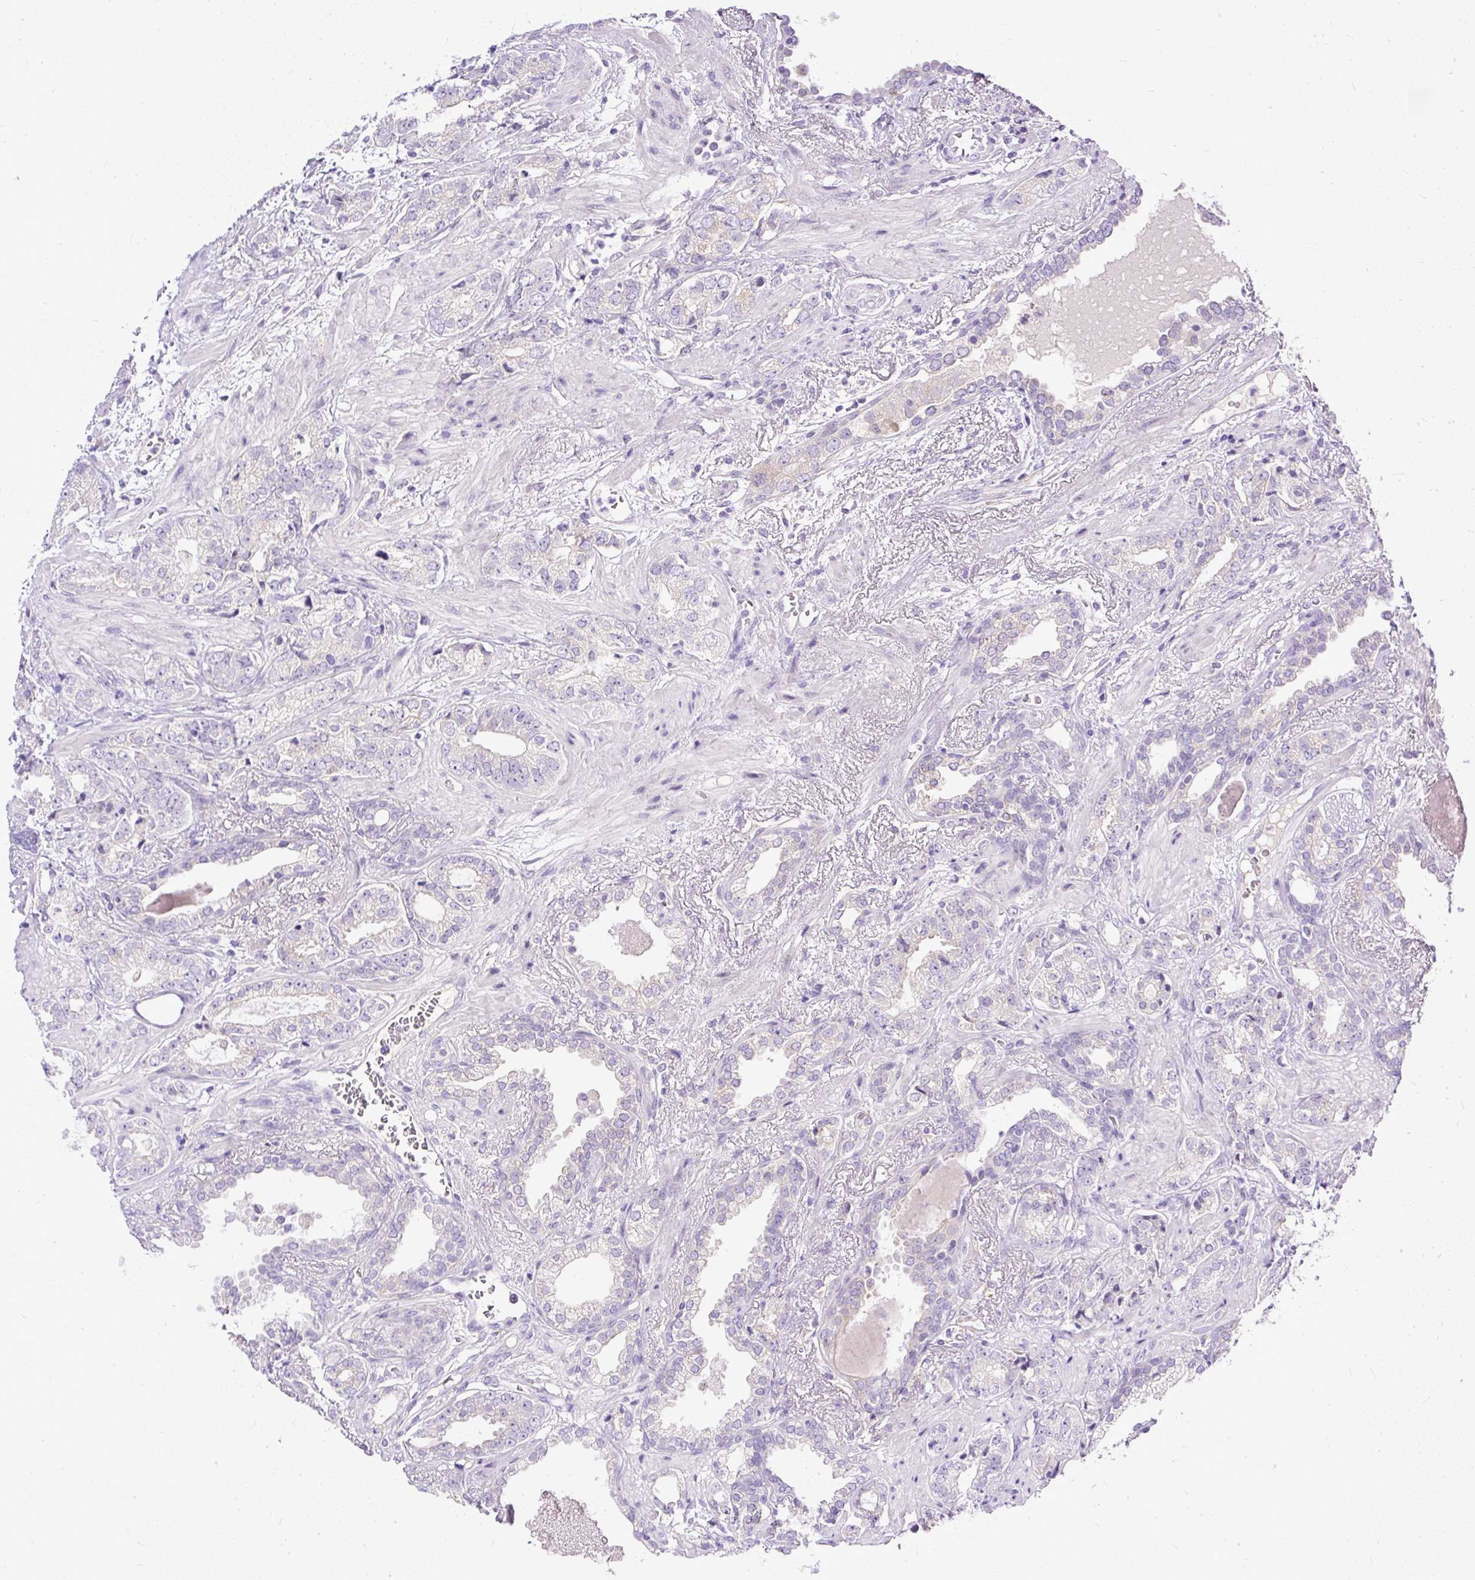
{"staining": {"intensity": "negative", "quantity": "none", "location": "none"}, "tissue": "prostate cancer", "cell_type": "Tumor cells", "image_type": "cancer", "snomed": [{"axis": "morphology", "description": "Adenocarcinoma, High grade"}, {"axis": "topography", "description": "Prostate"}], "caption": "The immunohistochemistry photomicrograph has no significant staining in tumor cells of high-grade adenocarcinoma (prostate) tissue.", "gene": "AMFR", "patient": {"sex": "male", "age": 71}}